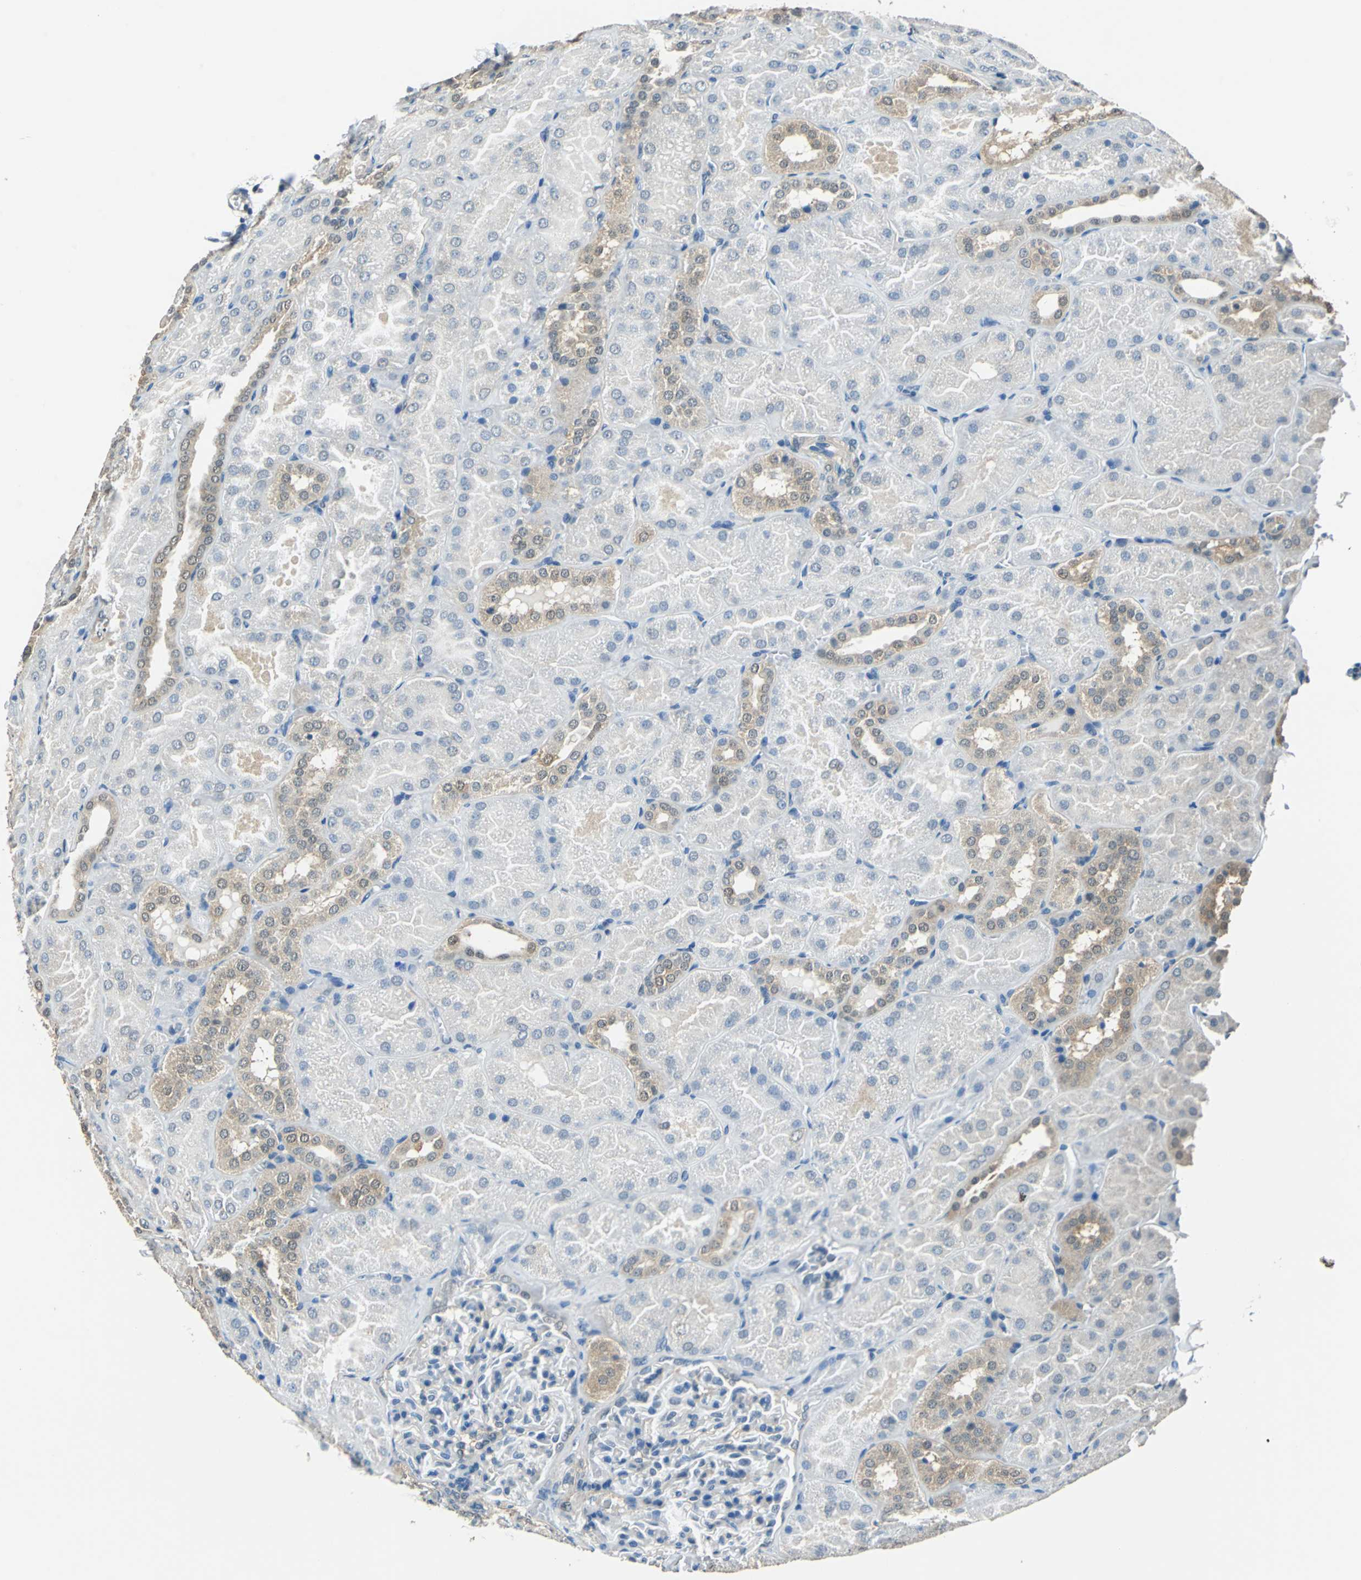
{"staining": {"intensity": "negative", "quantity": "none", "location": "none"}, "tissue": "kidney", "cell_type": "Cells in glomeruli", "image_type": "normal", "snomed": [{"axis": "morphology", "description": "Normal tissue, NOS"}, {"axis": "topography", "description": "Kidney"}], "caption": "This is an immunohistochemistry (IHC) micrograph of unremarkable human kidney. There is no staining in cells in glomeruli.", "gene": "FKBP4", "patient": {"sex": "male", "age": 28}}